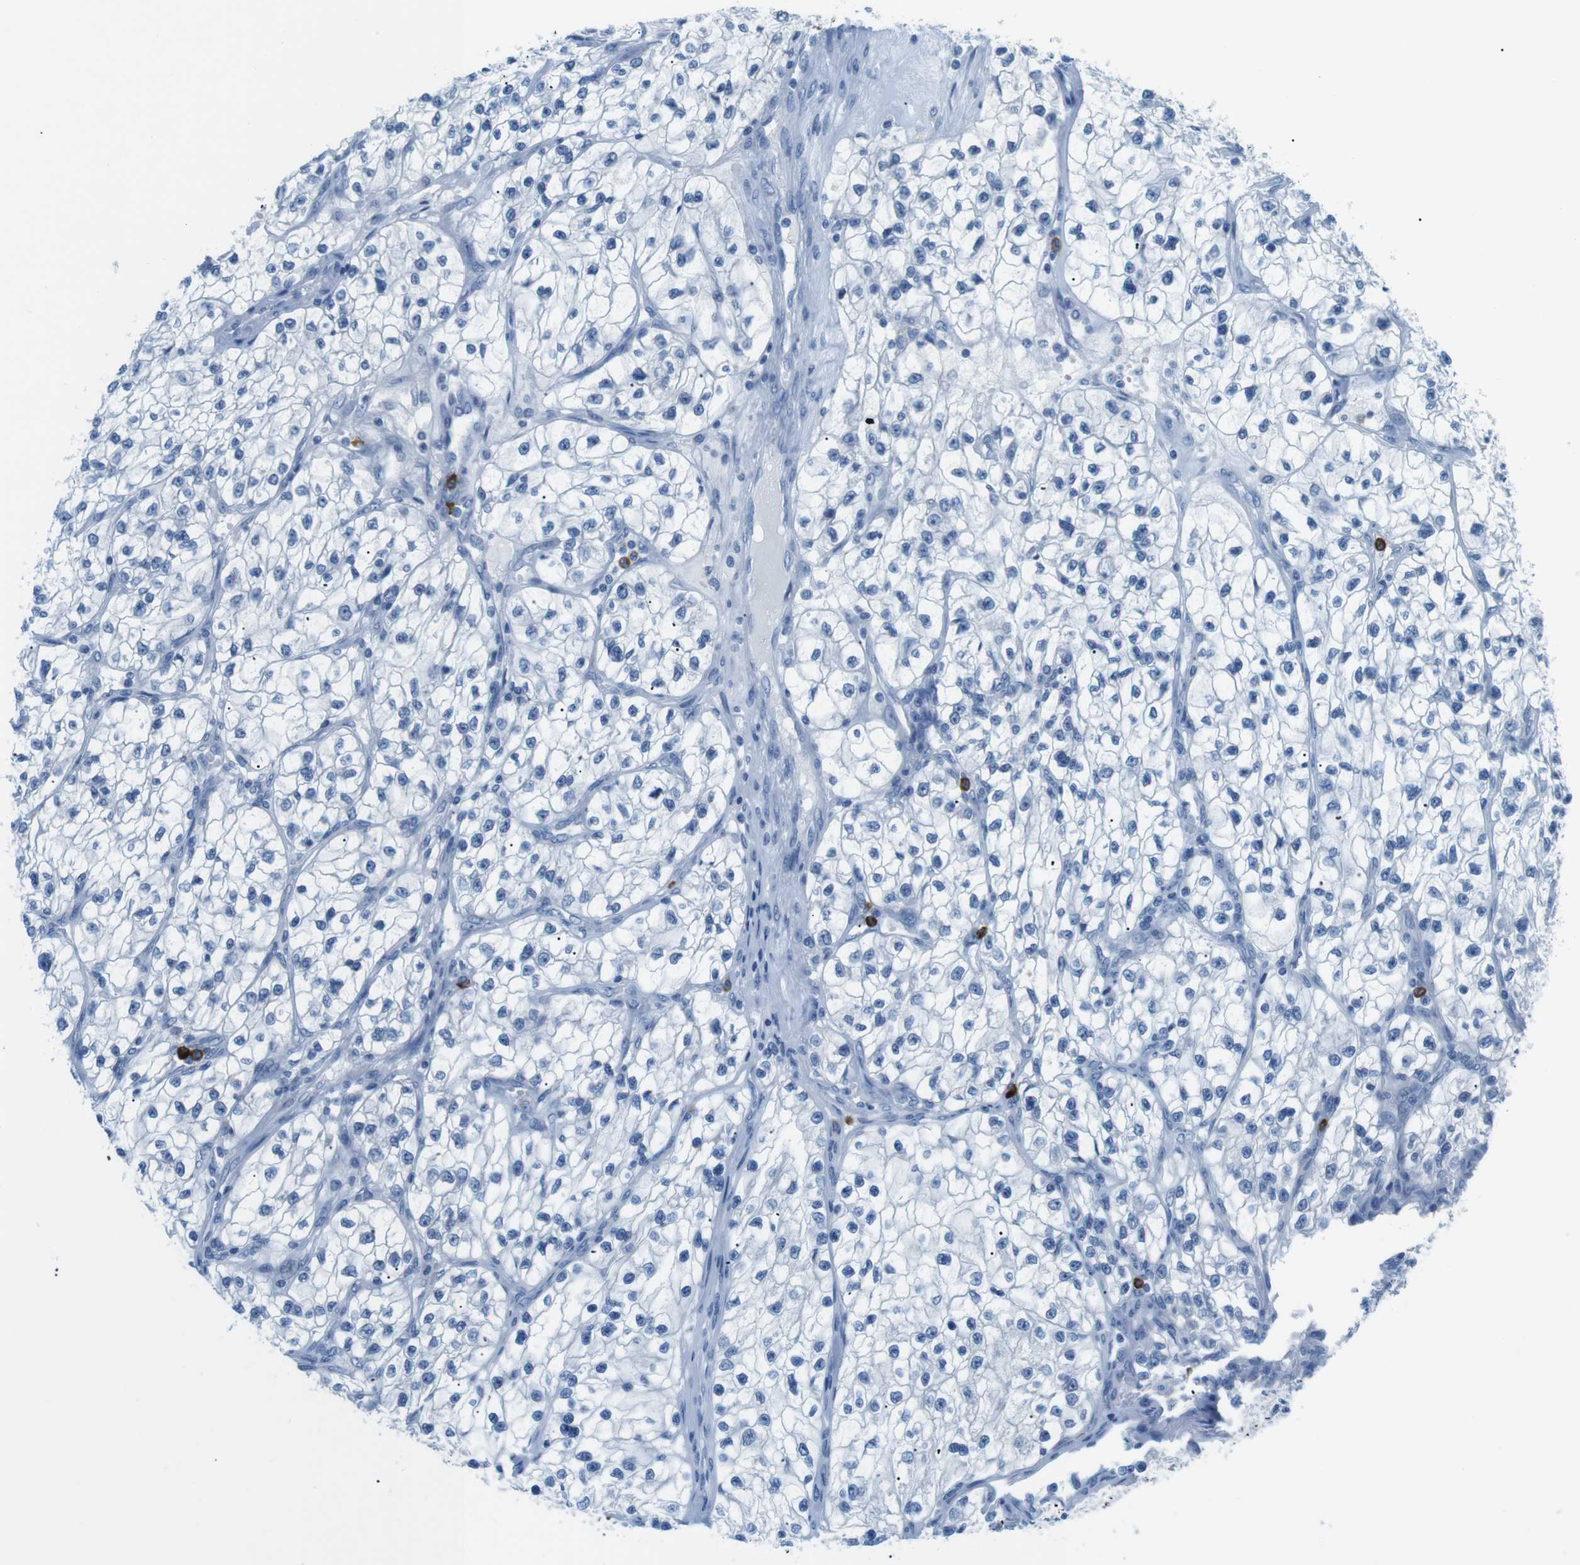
{"staining": {"intensity": "negative", "quantity": "none", "location": "none"}, "tissue": "renal cancer", "cell_type": "Tumor cells", "image_type": "cancer", "snomed": [{"axis": "morphology", "description": "Adenocarcinoma, NOS"}, {"axis": "topography", "description": "Kidney"}], "caption": "IHC image of neoplastic tissue: human renal cancer stained with DAB (3,3'-diaminobenzidine) exhibits no significant protein staining in tumor cells.", "gene": "MCEMP1", "patient": {"sex": "female", "age": 57}}